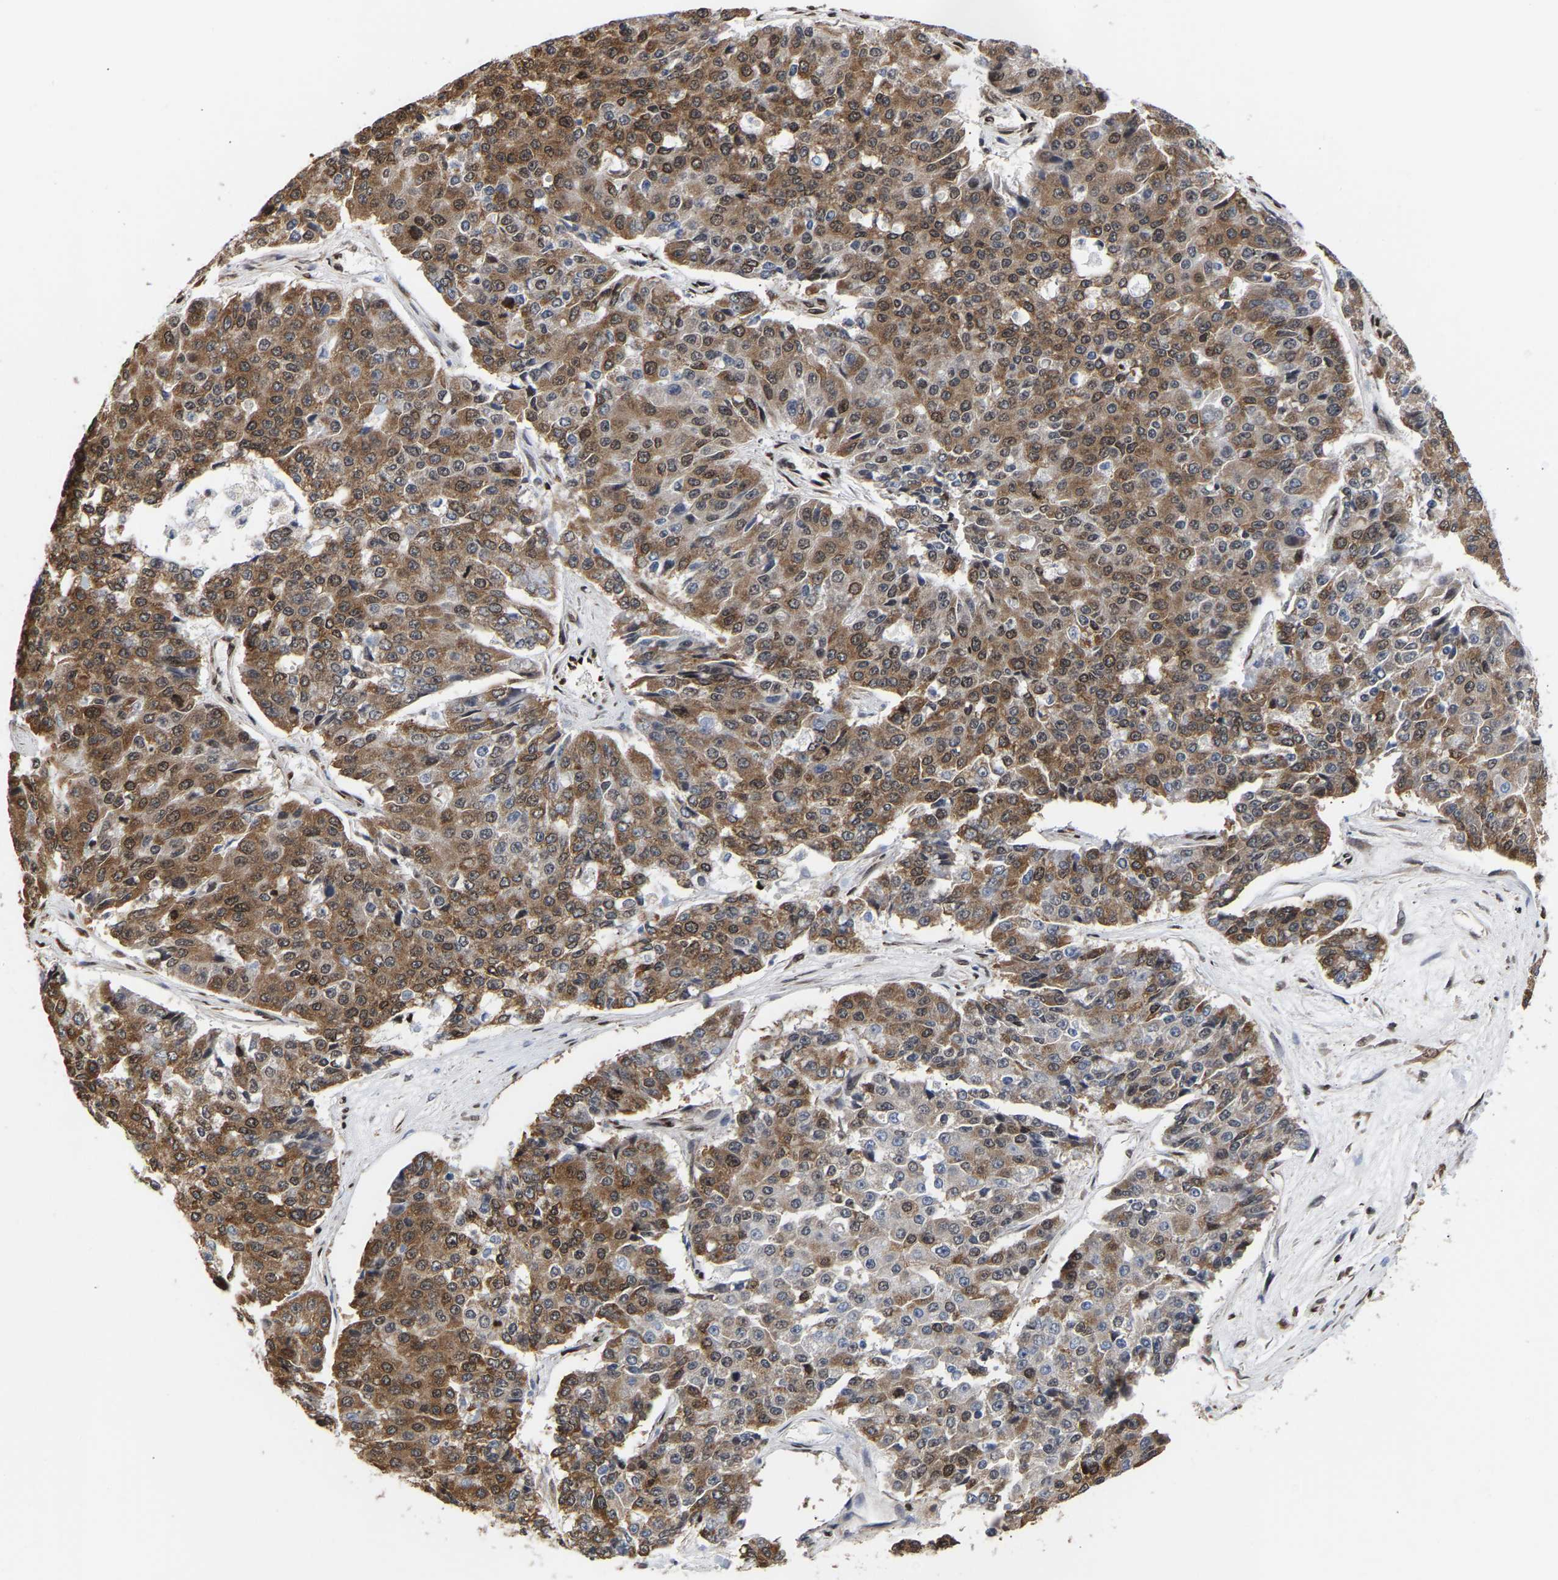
{"staining": {"intensity": "moderate", "quantity": ">75%", "location": "cytoplasmic/membranous"}, "tissue": "pancreatic cancer", "cell_type": "Tumor cells", "image_type": "cancer", "snomed": [{"axis": "morphology", "description": "Adenocarcinoma, NOS"}, {"axis": "topography", "description": "Pancreas"}], "caption": "This histopathology image shows immunohistochemistry (IHC) staining of human pancreatic adenocarcinoma, with medium moderate cytoplasmic/membranous staining in approximately >75% of tumor cells.", "gene": "PSIP1", "patient": {"sex": "male", "age": 50}}